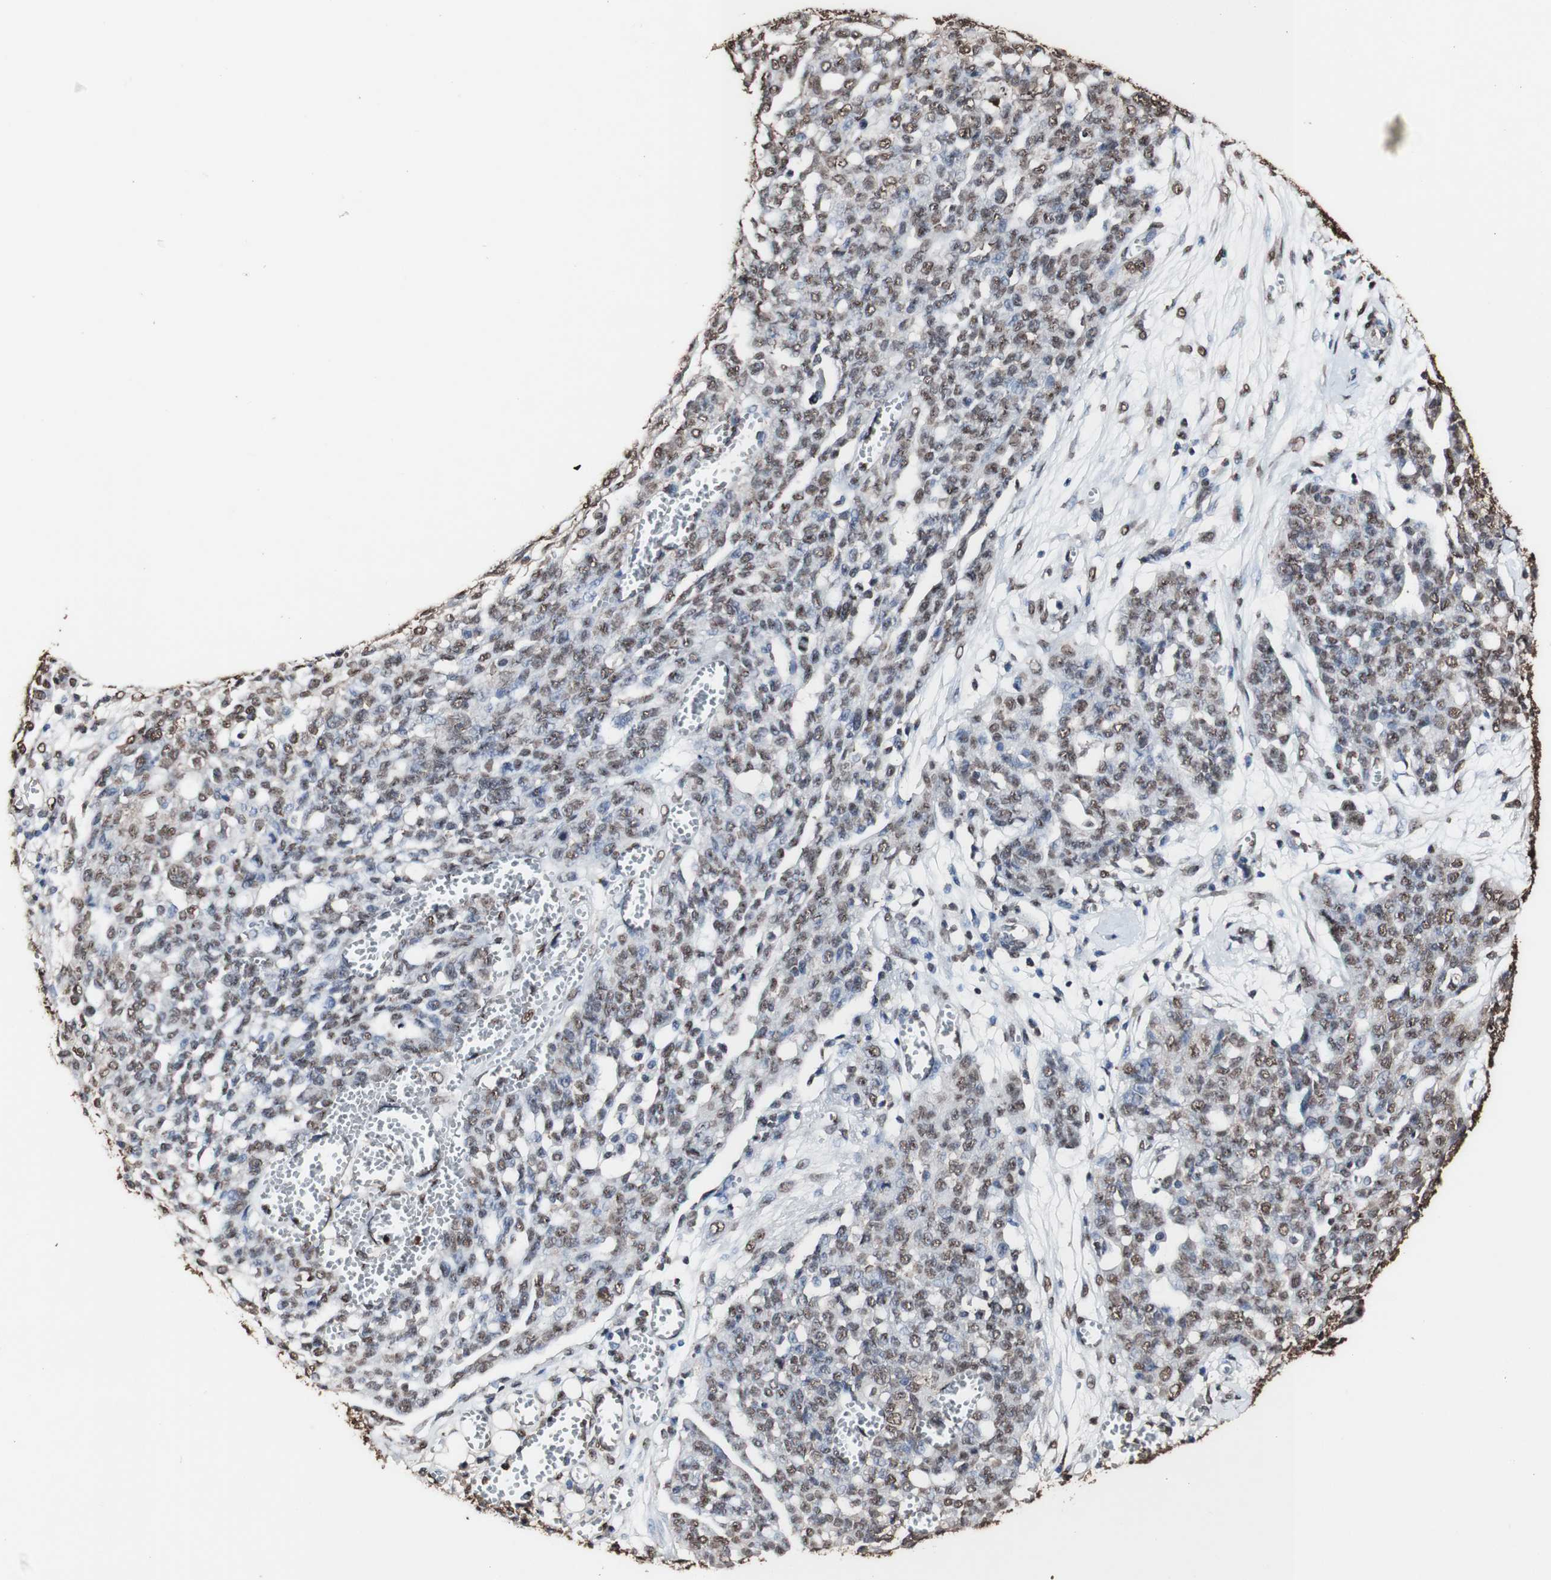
{"staining": {"intensity": "moderate", "quantity": "25%-75%", "location": "cytoplasmic/membranous,nuclear"}, "tissue": "ovarian cancer", "cell_type": "Tumor cells", "image_type": "cancer", "snomed": [{"axis": "morphology", "description": "Cystadenocarcinoma, serous, NOS"}, {"axis": "topography", "description": "Soft tissue"}, {"axis": "topography", "description": "Ovary"}], "caption": "Serous cystadenocarcinoma (ovarian) stained with IHC reveals moderate cytoplasmic/membranous and nuclear expression in about 25%-75% of tumor cells.", "gene": "PIDD1", "patient": {"sex": "female", "age": 57}}